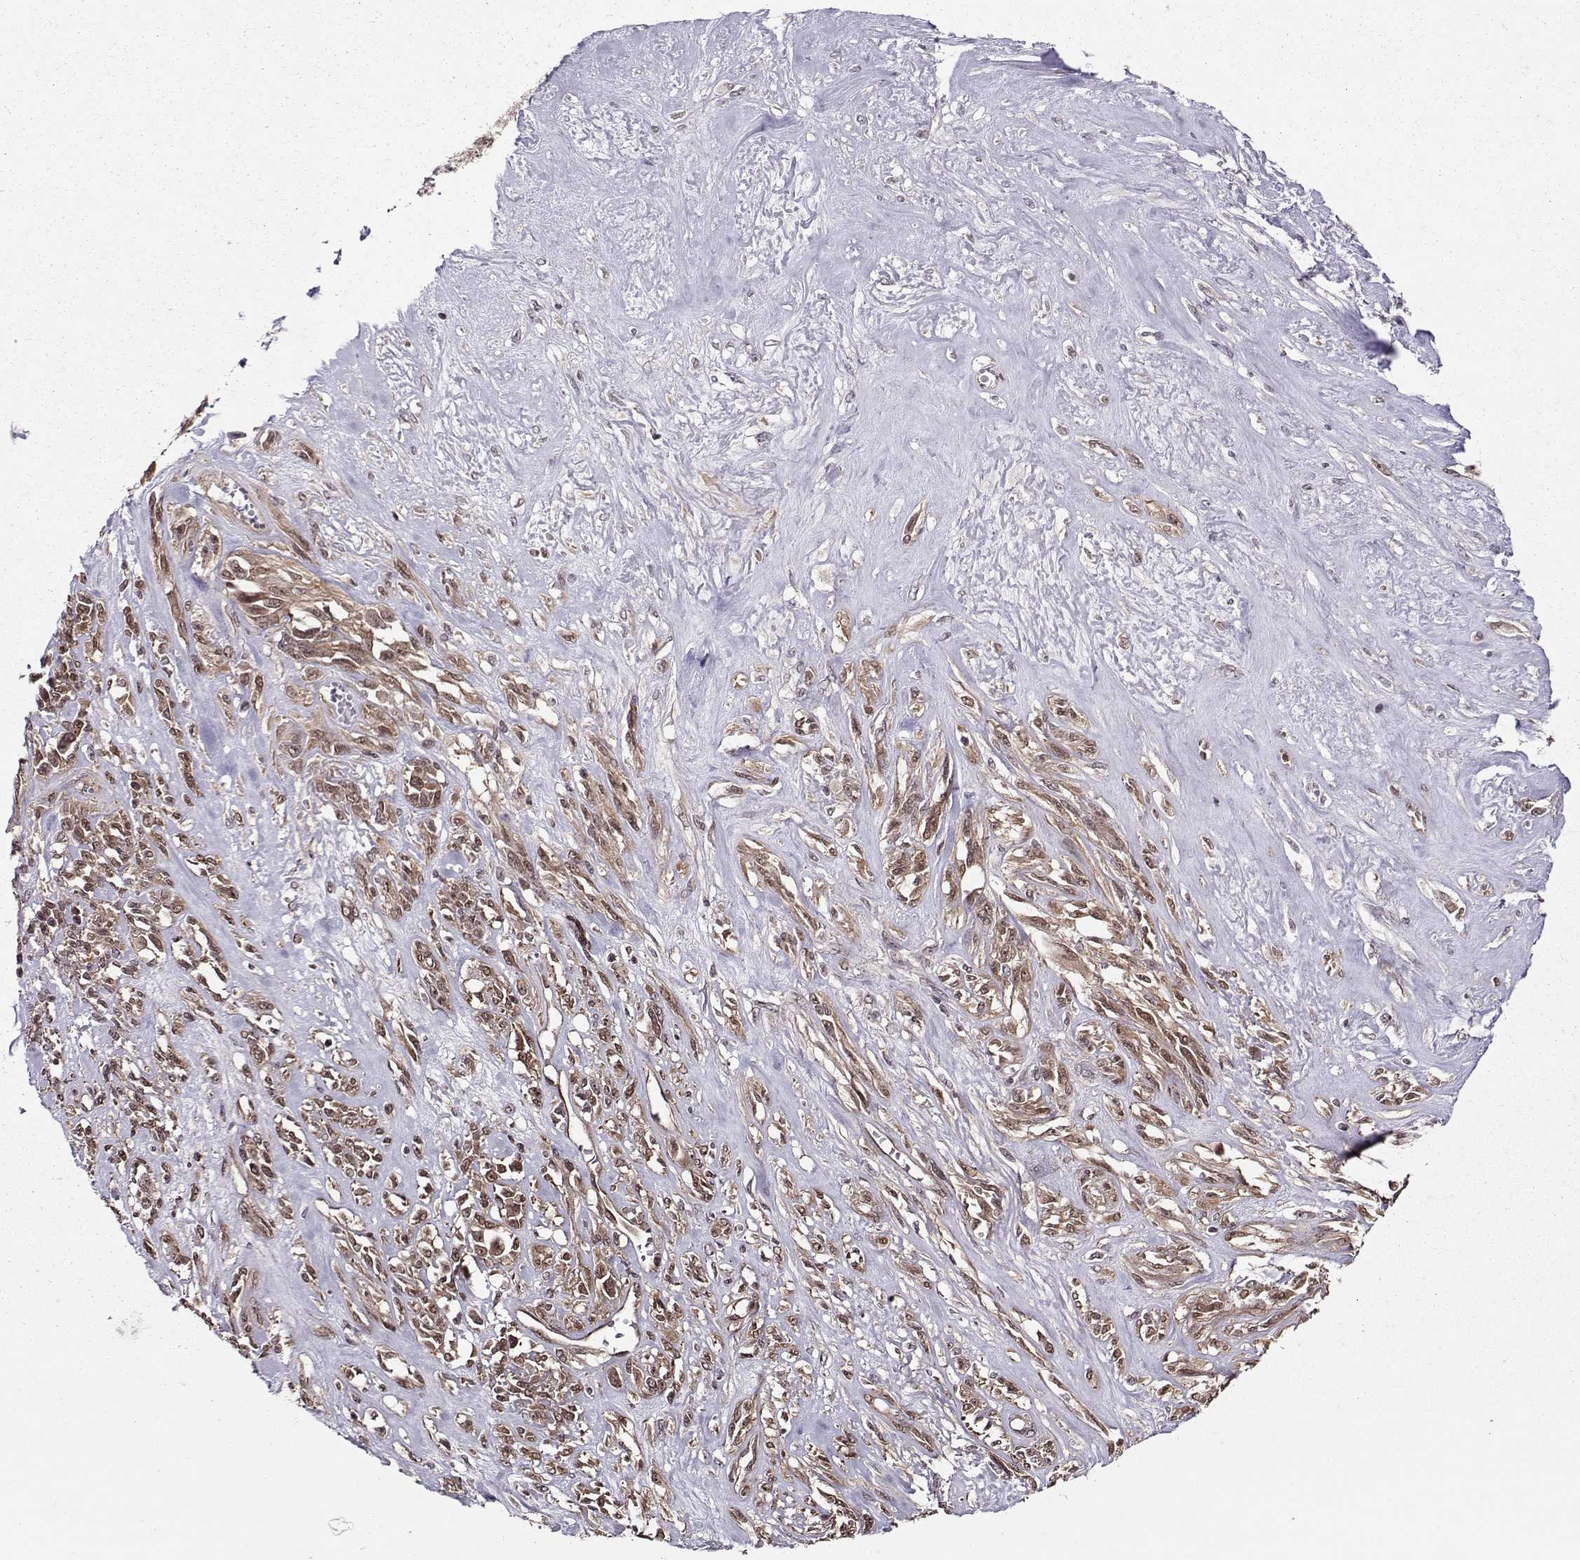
{"staining": {"intensity": "moderate", "quantity": "<25%", "location": "cytoplasmic/membranous,nuclear"}, "tissue": "melanoma", "cell_type": "Tumor cells", "image_type": "cancer", "snomed": [{"axis": "morphology", "description": "Malignant melanoma, NOS"}, {"axis": "topography", "description": "Skin"}], "caption": "Malignant melanoma stained with a protein marker displays moderate staining in tumor cells.", "gene": "PPP2R2A", "patient": {"sex": "female", "age": 91}}